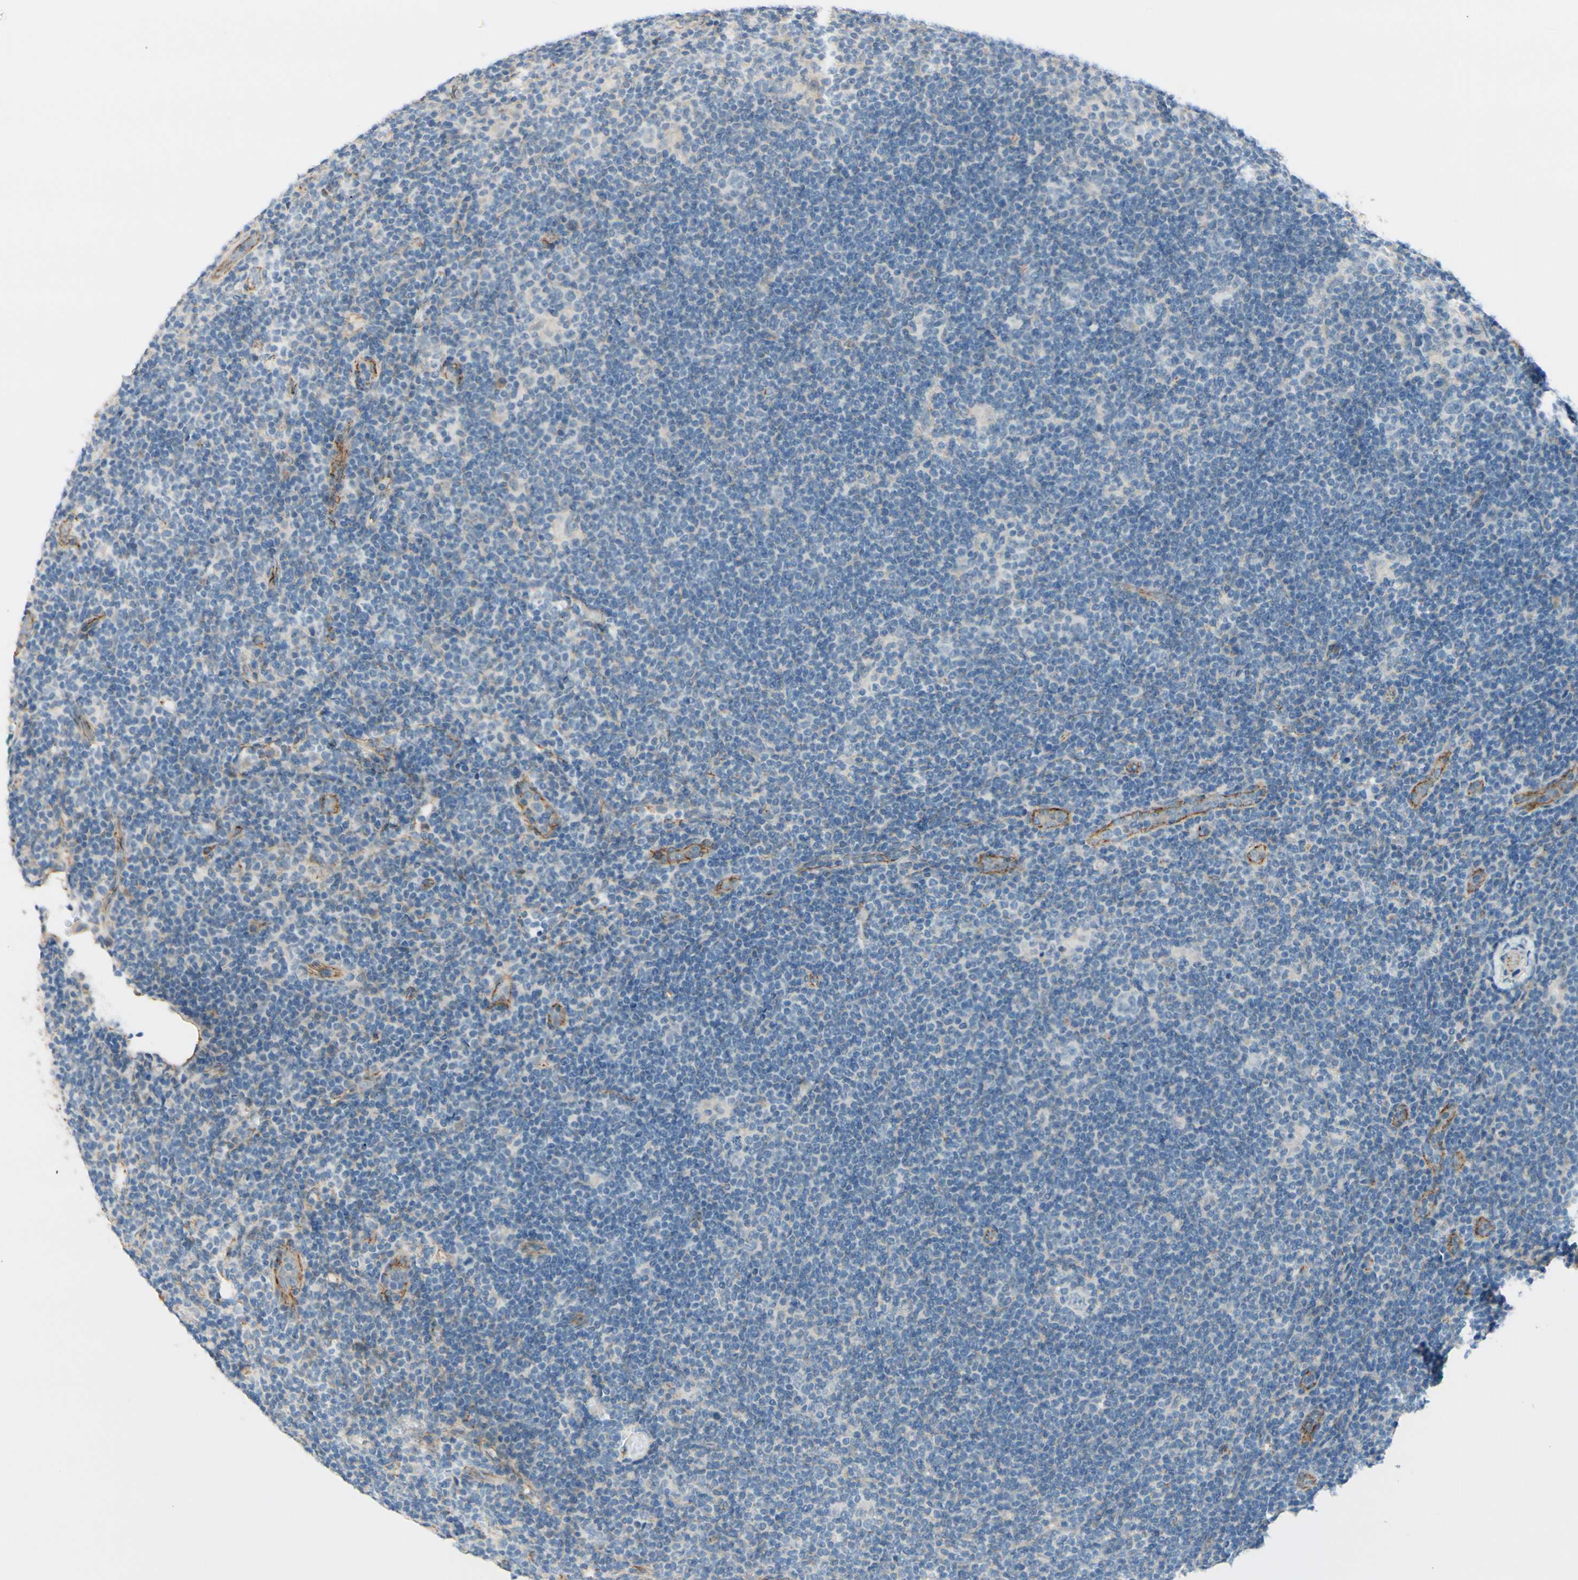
{"staining": {"intensity": "negative", "quantity": "none", "location": "none"}, "tissue": "lymphoma", "cell_type": "Tumor cells", "image_type": "cancer", "snomed": [{"axis": "morphology", "description": "Hodgkin's disease, NOS"}, {"axis": "topography", "description": "Lymph node"}], "caption": "DAB immunohistochemical staining of human lymphoma demonstrates no significant positivity in tumor cells.", "gene": "TJP1", "patient": {"sex": "female", "age": 57}}